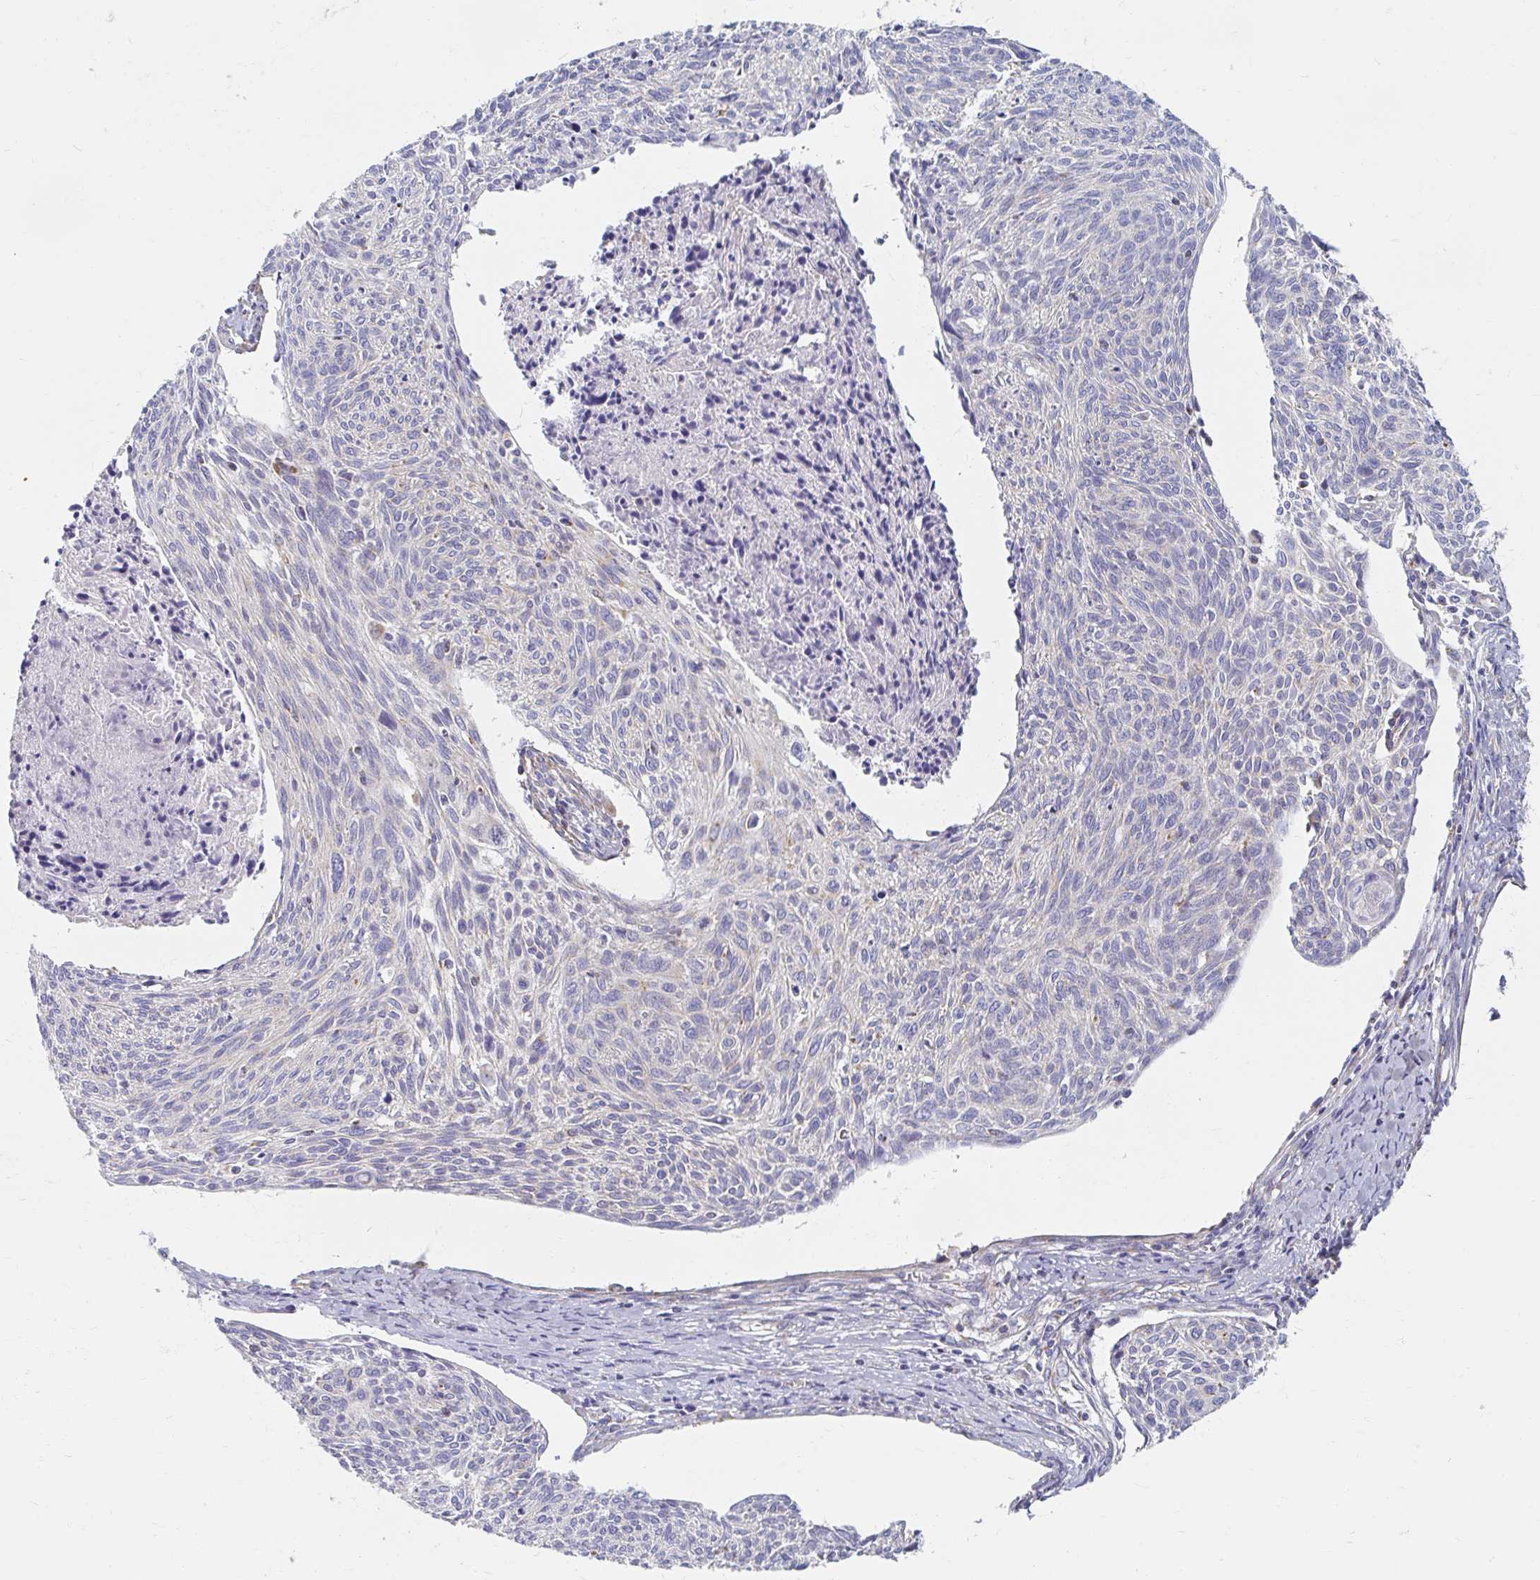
{"staining": {"intensity": "negative", "quantity": "none", "location": "none"}, "tissue": "cervical cancer", "cell_type": "Tumor cells", "image_type": "cancer", "snomed": [{"axis": "morphology", "description": "Squamous cell carcinoma, NOS"}, {"axis": "topography", "description": "Cervix"}], "caption": "Human cervical squamous cell carcinoma stained for a protein using immunohistochemistry (IHC) exhibits no expression in tumor cells.", "gene": "MAVS", "patient": {"sex": "female", "age": 49}}